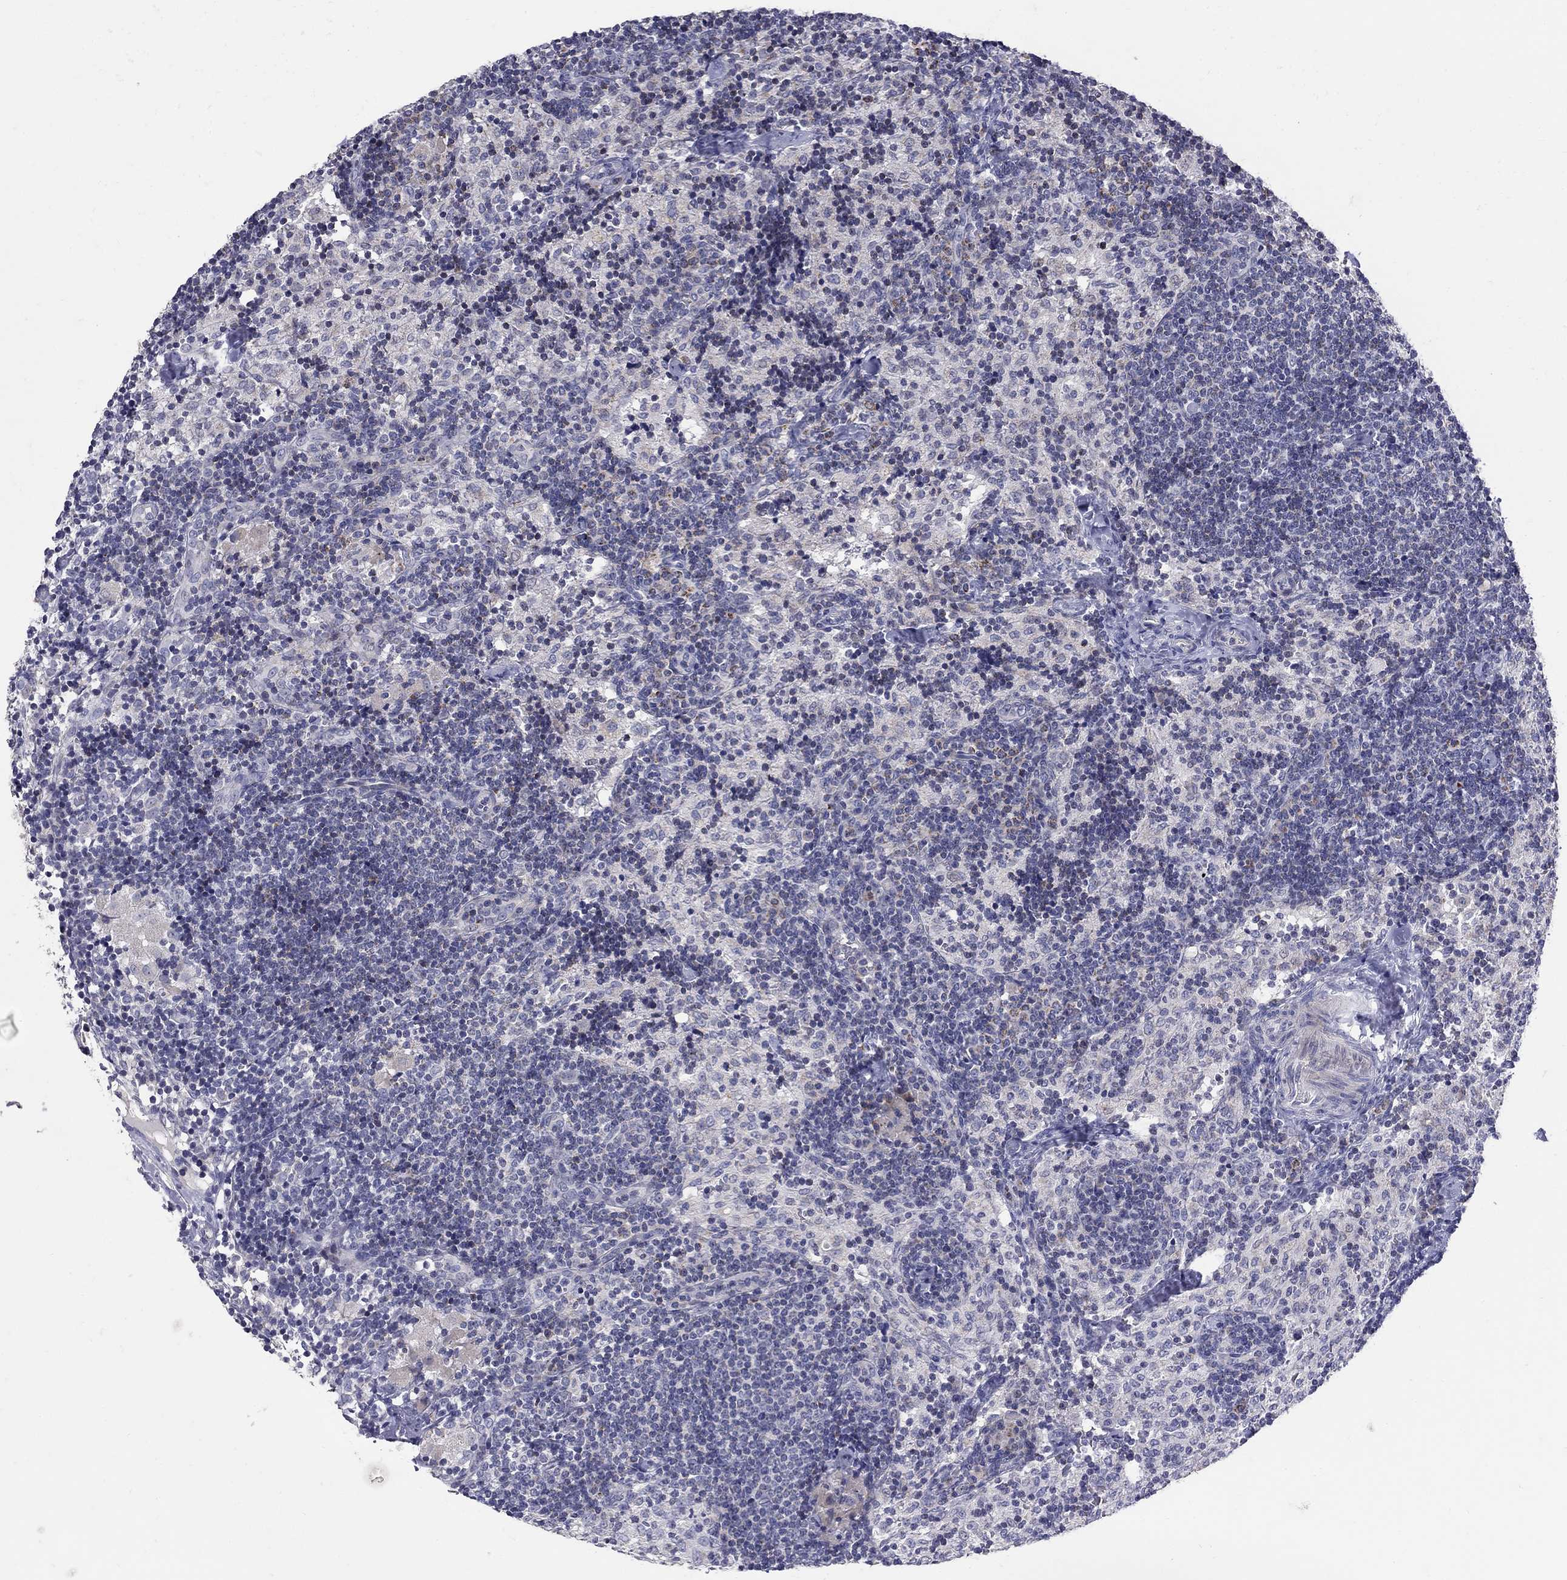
{"staining": {"intensity": "negative", "quantity": "none", "location": "none"}, "tissue": "lymph node", "cell_type": "Germinal center cells", "image_type": "normal", "snomed": [{"axis": "morphology", "description": "Normal tissue, NOS"}, {"axis": "topography", "description": "Lymph node"}], "caption": "Lymph node stained for a protein using immunohistochemistry demonstrates no staining germinal center cells.", "gene": "HMX2", "patient": {"sex": "female", "age": 52}}